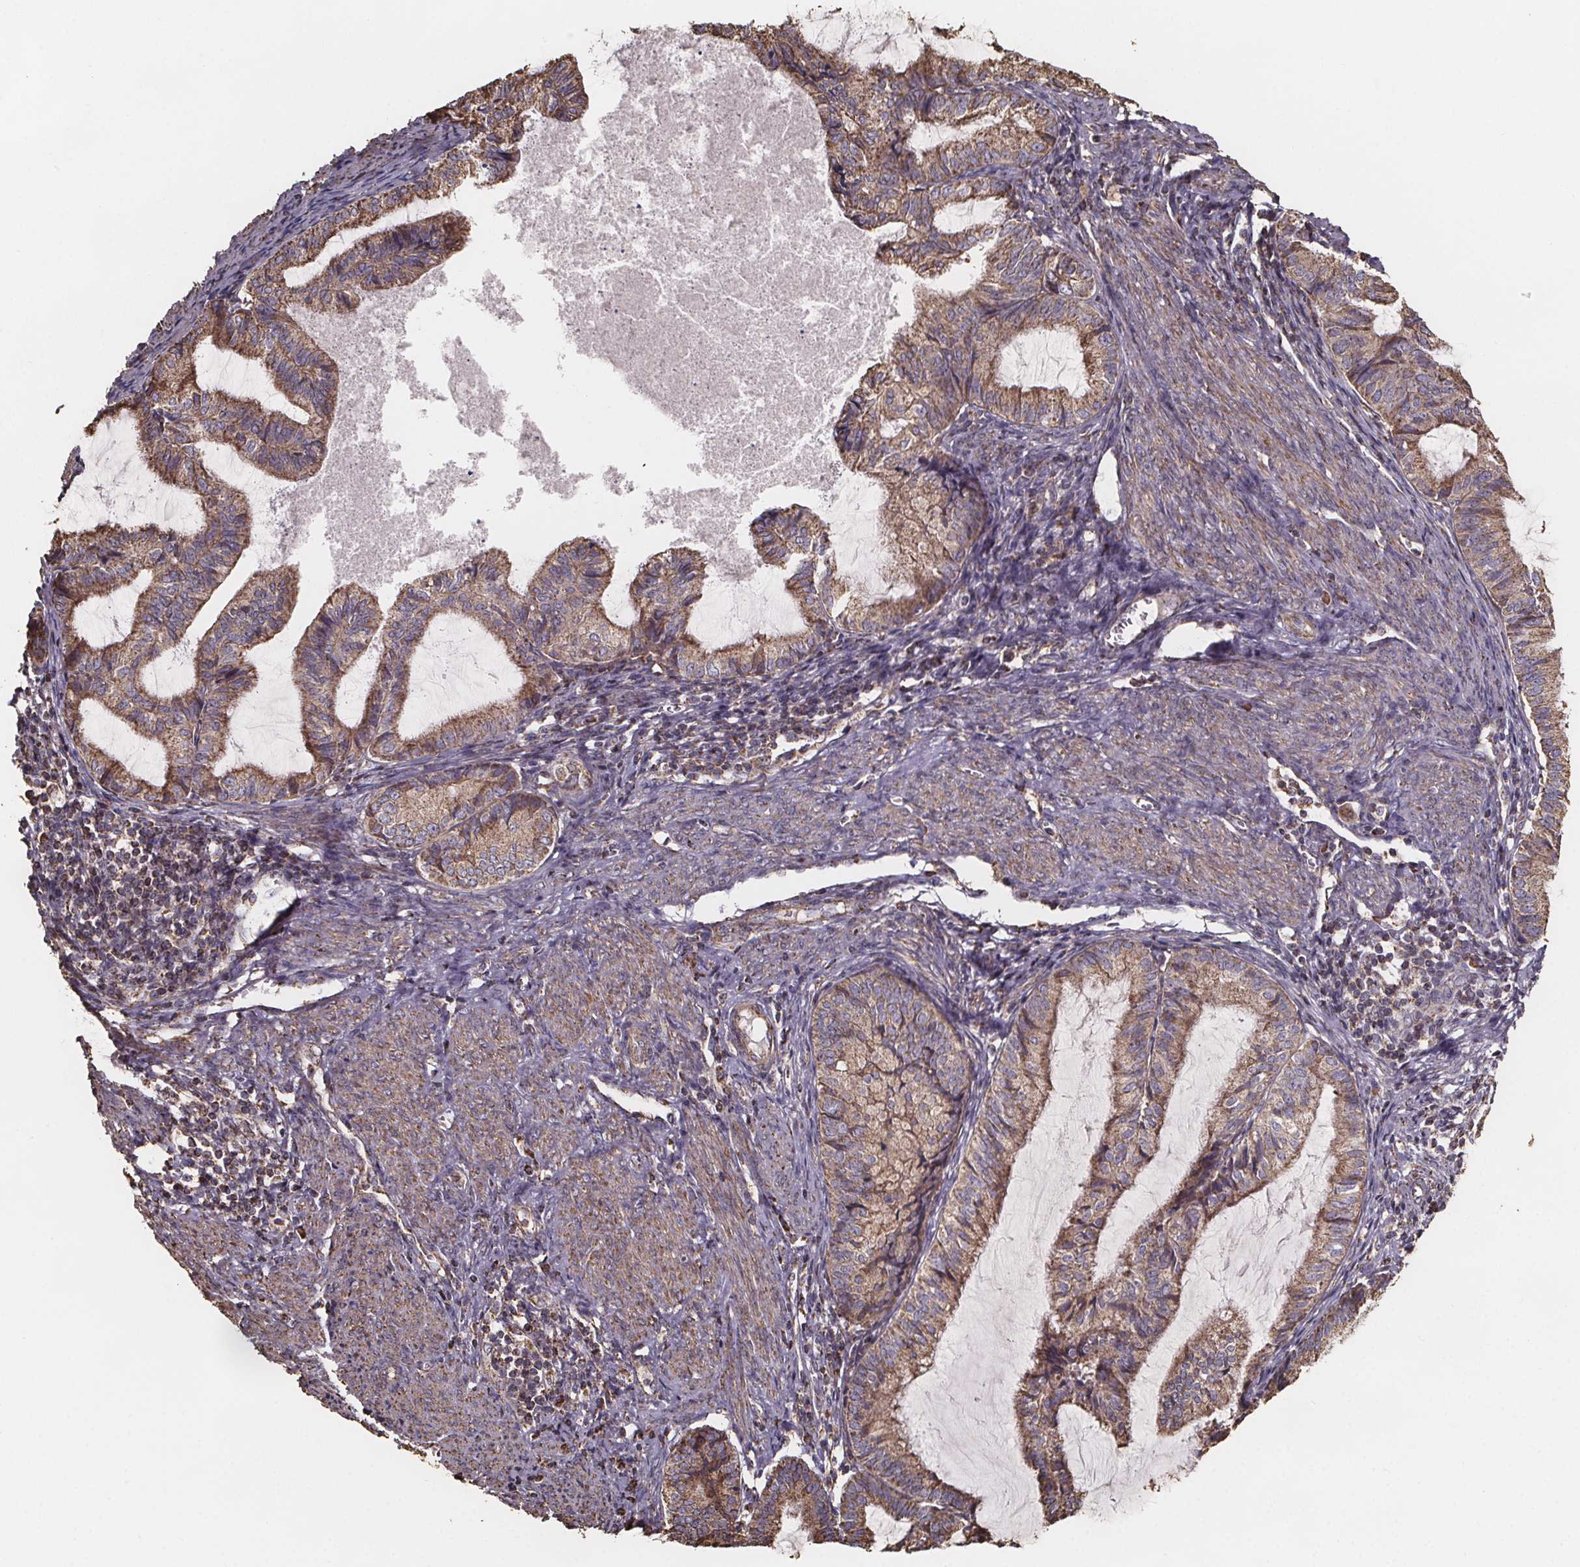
{"staining": {"intensity": "moderate", "quantity": ">75%", "location": "cytoplasmic/membranous"}, "tissue": "endometrial cancer", "cell_type": "Tumor cells", "image_type": "cancer", "snomed": [{"axis": "morphology", "description": "Adenocarcinoma, NOS"}, {"axis": "topography", "description": "Endometrium"}], "caption": "A brown stain highlights moderate cytoplasmic/membranous positivity of a protein in human endometrial adenocarcinoma tumor cells. (brown staining indicates protein expression, while blue staining denotes nuclei).", "gene": "SLC35D2", "patient": {"sex": "female", "age": 86}}